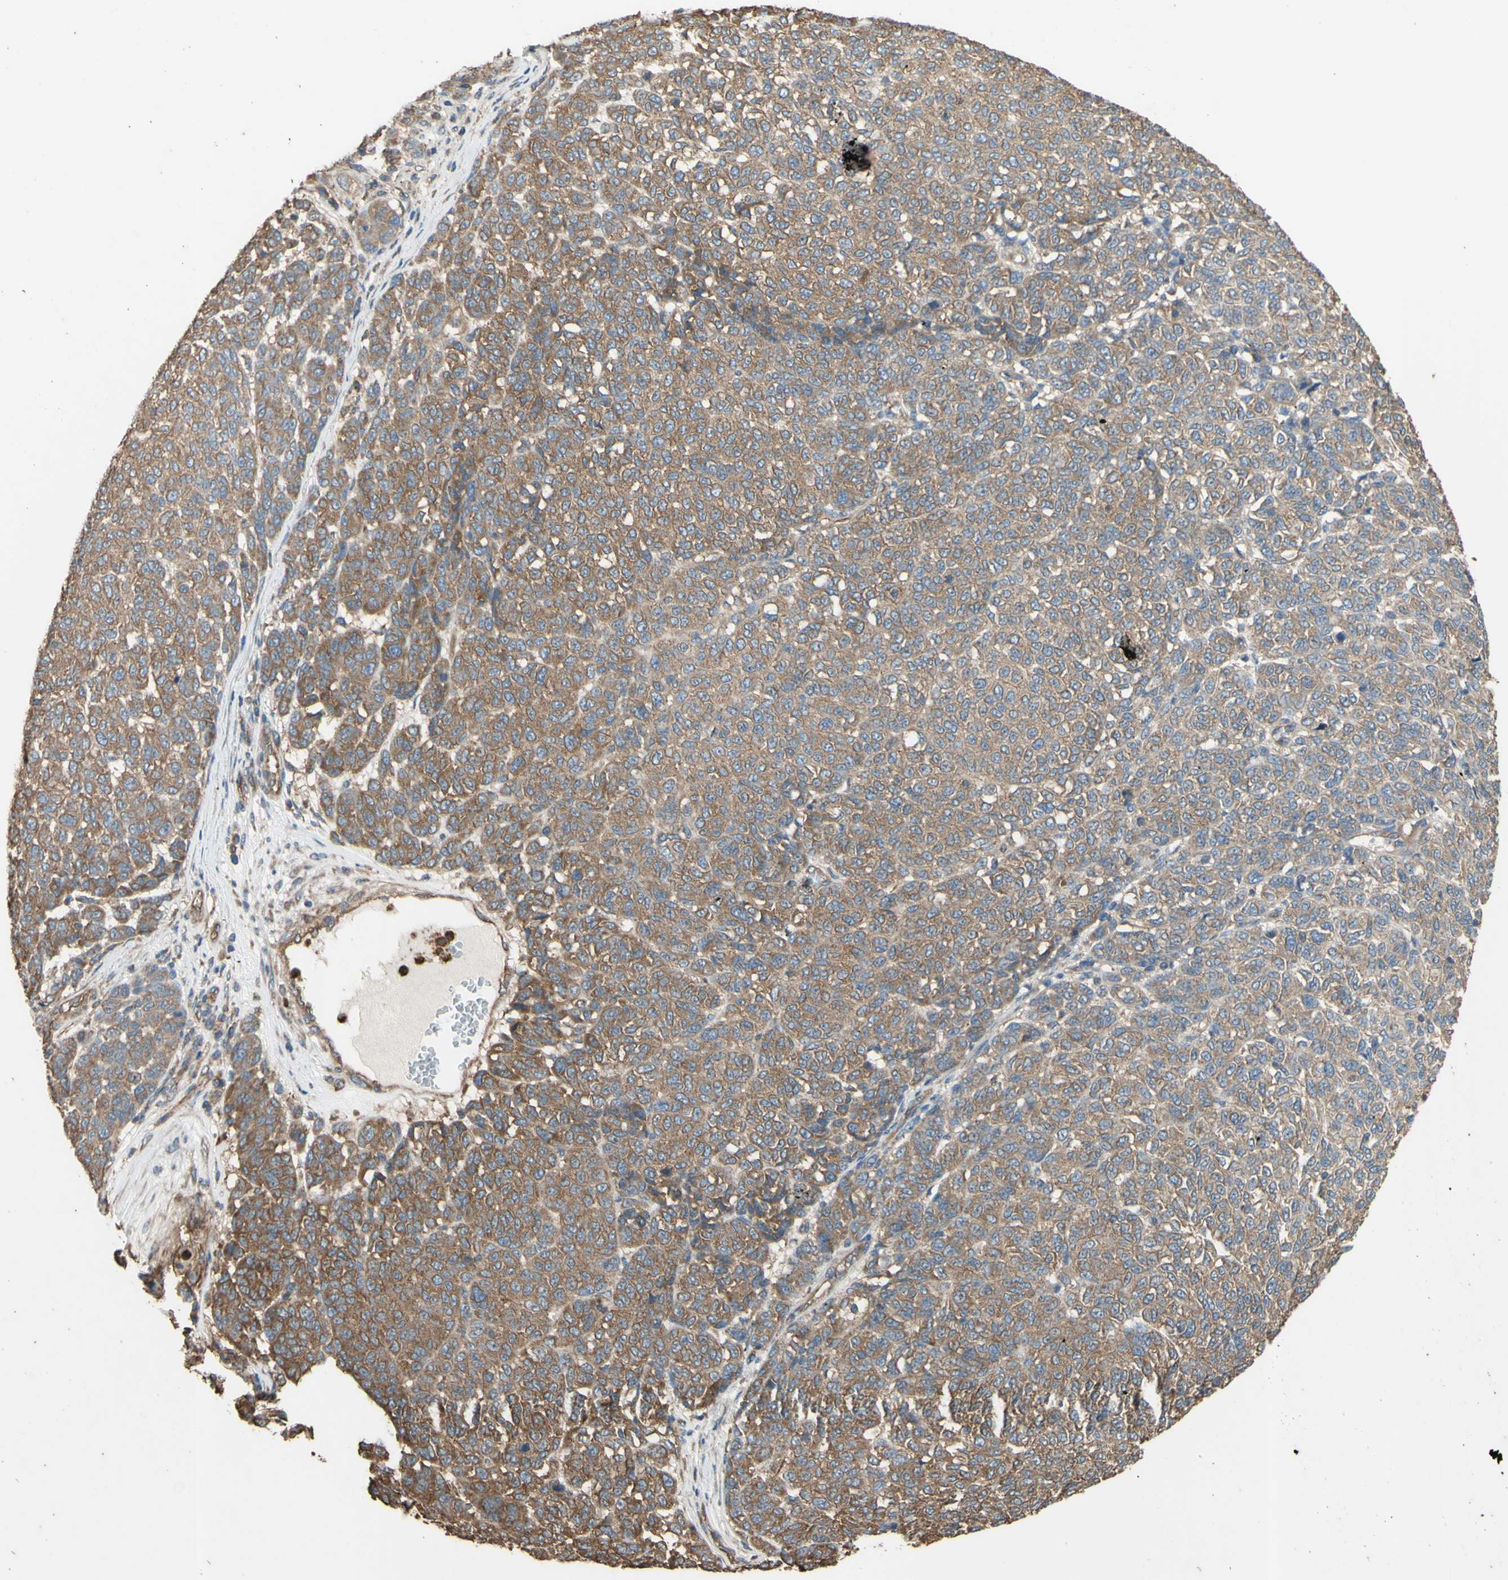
{"staining": {"intensity": "moderate", "quantity": ">75%", "location": "cytoplasmic/membranous"}, "tissue": "melanoma", "cell_type": "Tumor cells", "image_type": "cancer", "snomed": [{"axis": "morphology", "description": "Malignant melanoma, NOS"}, {"axis": "topography", "description": "Skin"}], "caption": "Human melanoma stained with a brown dye reveals moderate cytoplasmic/membranous positive staining in approximately >75% of tumor cells.", "gene": "CTTN", "patient": {"sex": "male", "age": 59}}